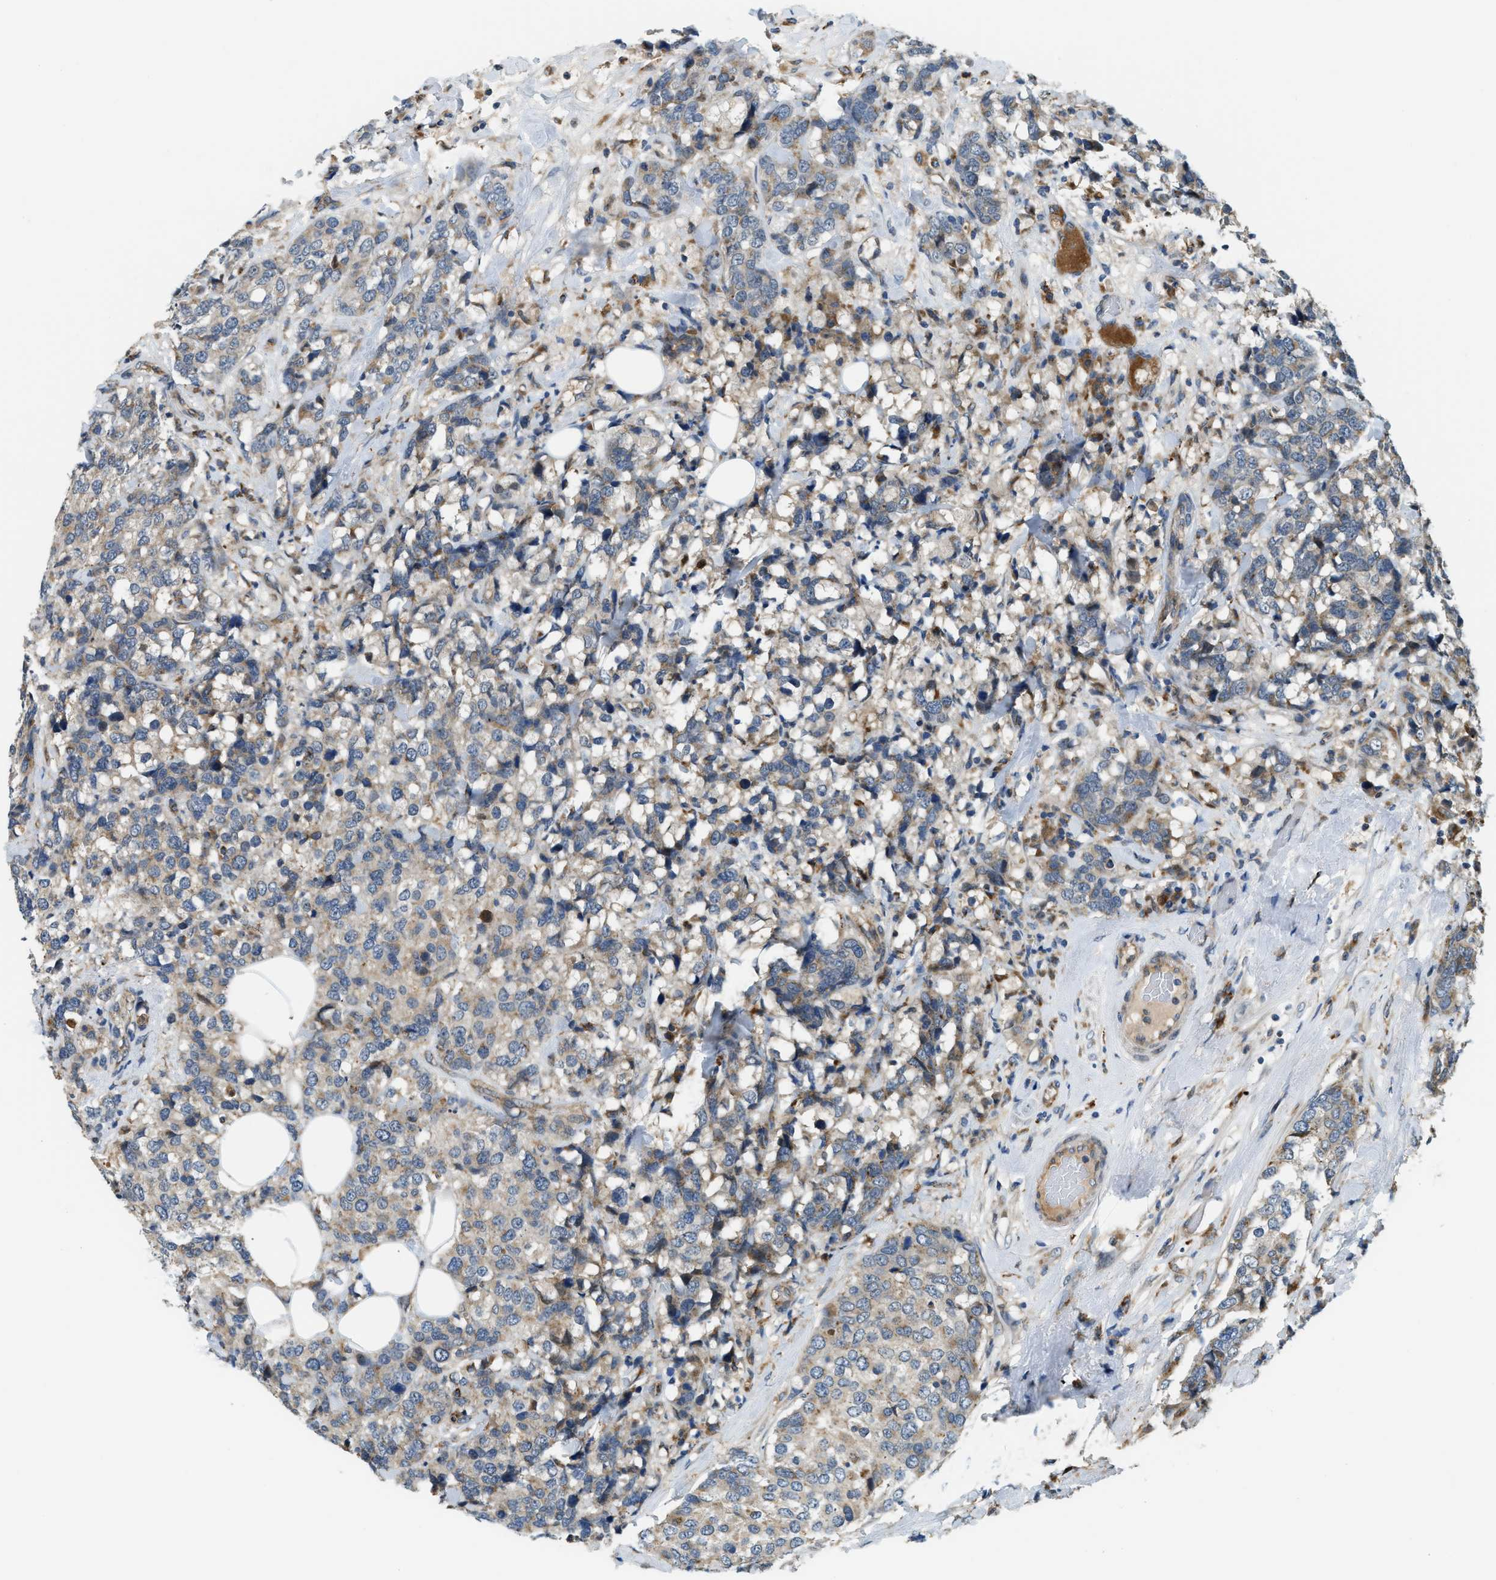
{"staining": {"intensity": "weak", "quantity": "25%-75%", "location": "cytoplasmic/membranous"}, "tissue": "breast cancer", "cell_type": "Tumor cells", "image_type": "cancer", "snomed": [{"axis": "morphology", "description": "Lobular carcinoma"}, {"axis": "topography", "description": "Breast"}], "caption": "Immunohistochemistry histopathology image of breast cancer (lobular carcinoma) stained for a protein (brown), which demonstrates low levels of weak cytoplasmic/membranous positivity in about 25%-75% of tumor cells.", "gene": "STARD3NL", "patient": {"sex": "female", "age": 59}}